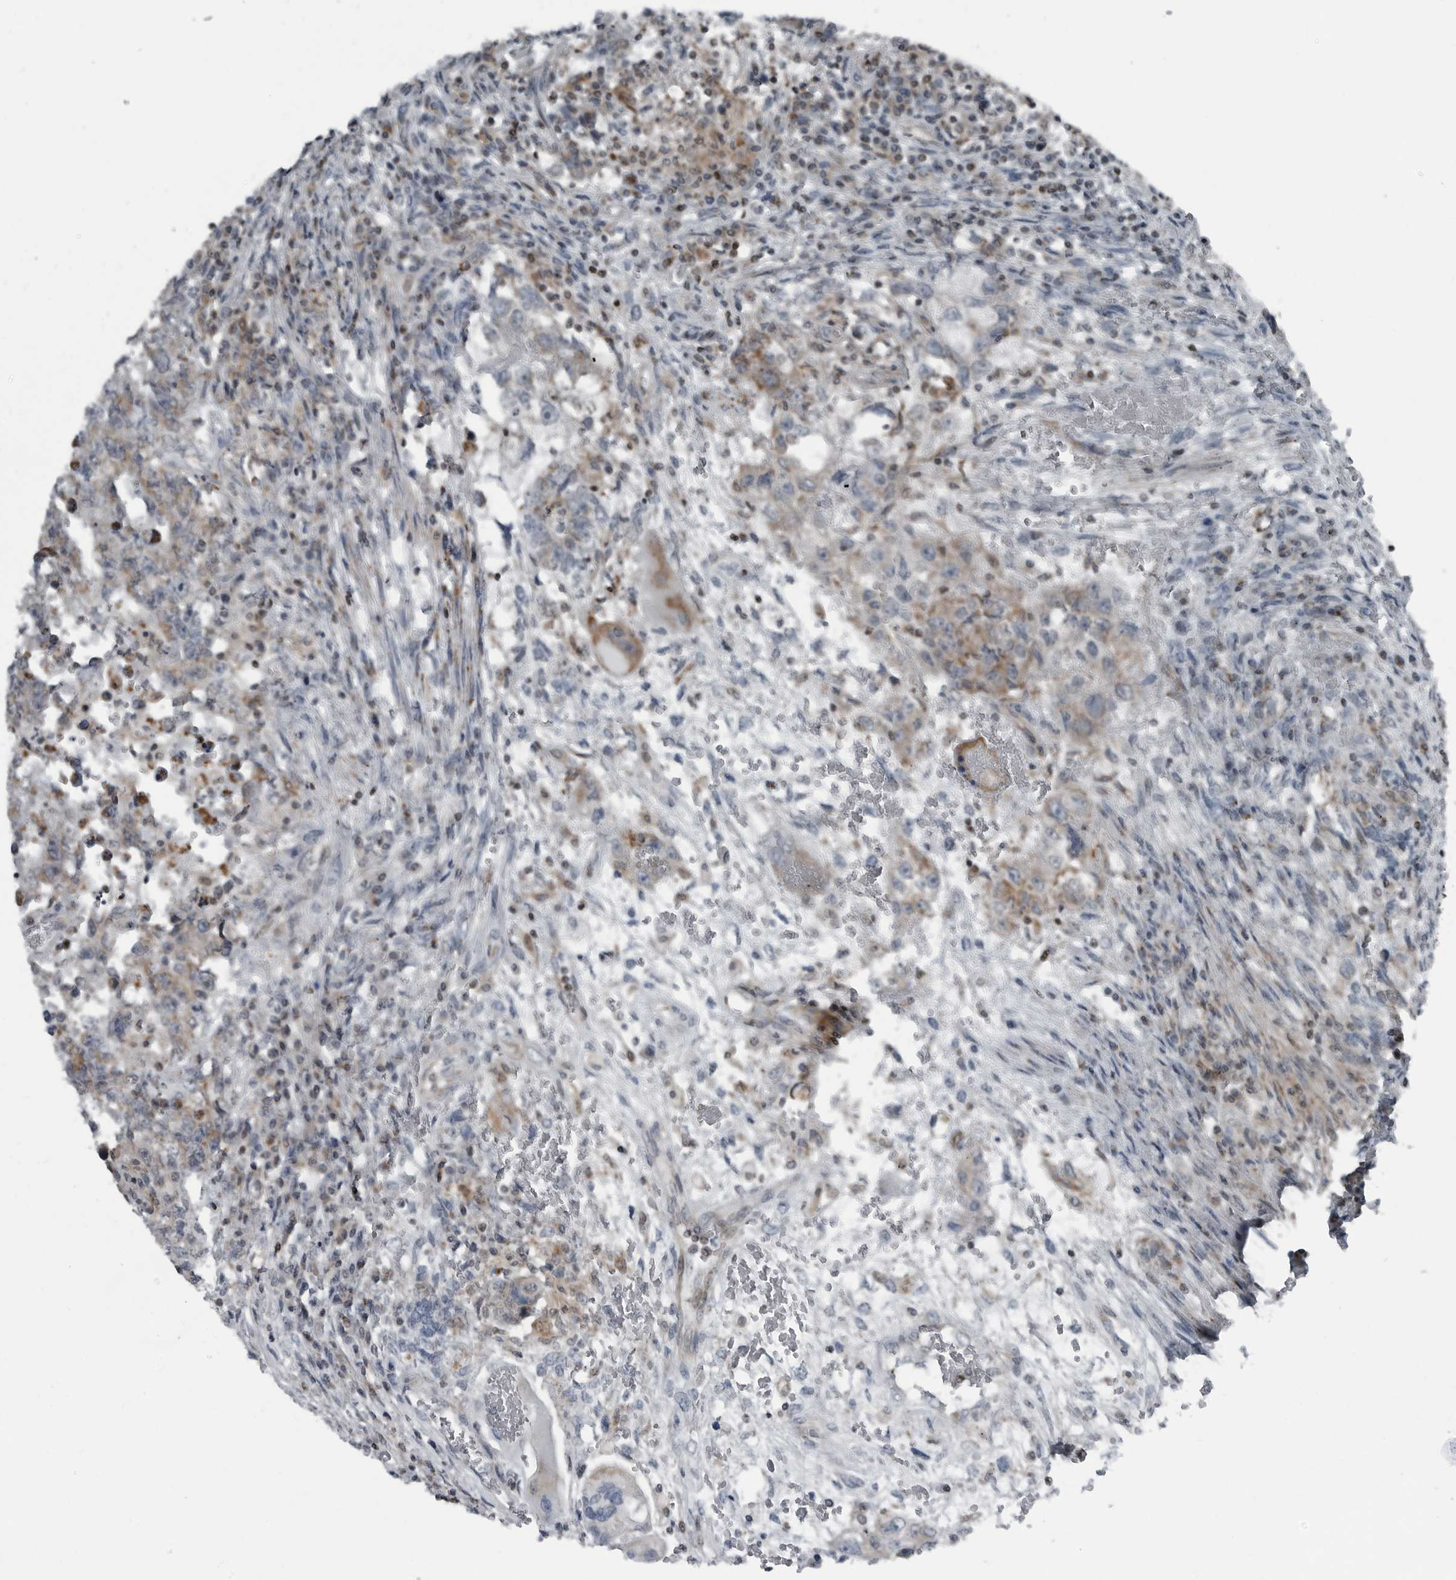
{"staining": {"intensity": "moderate", "quantity": "<25%", "location": "cytoplasmic/membranous"}, "tissue": "testis cancer", "cell_type": "Tumor cells", "image_type": "cancer", "snomed": [{"axis": "morphology", "description": "Carcinoma, Embryonal, NOS"}, {"axis": "topography", "description": "Testis"}], "caption": "The photomicrograph displays immunohistochemical staining of testis cancer. There is moderate cytoplasmic/membranous staining is appreciated in about <25% of tumor cells.", "gene": "GAK", "patient": {"sex": "male", "age": 26}}